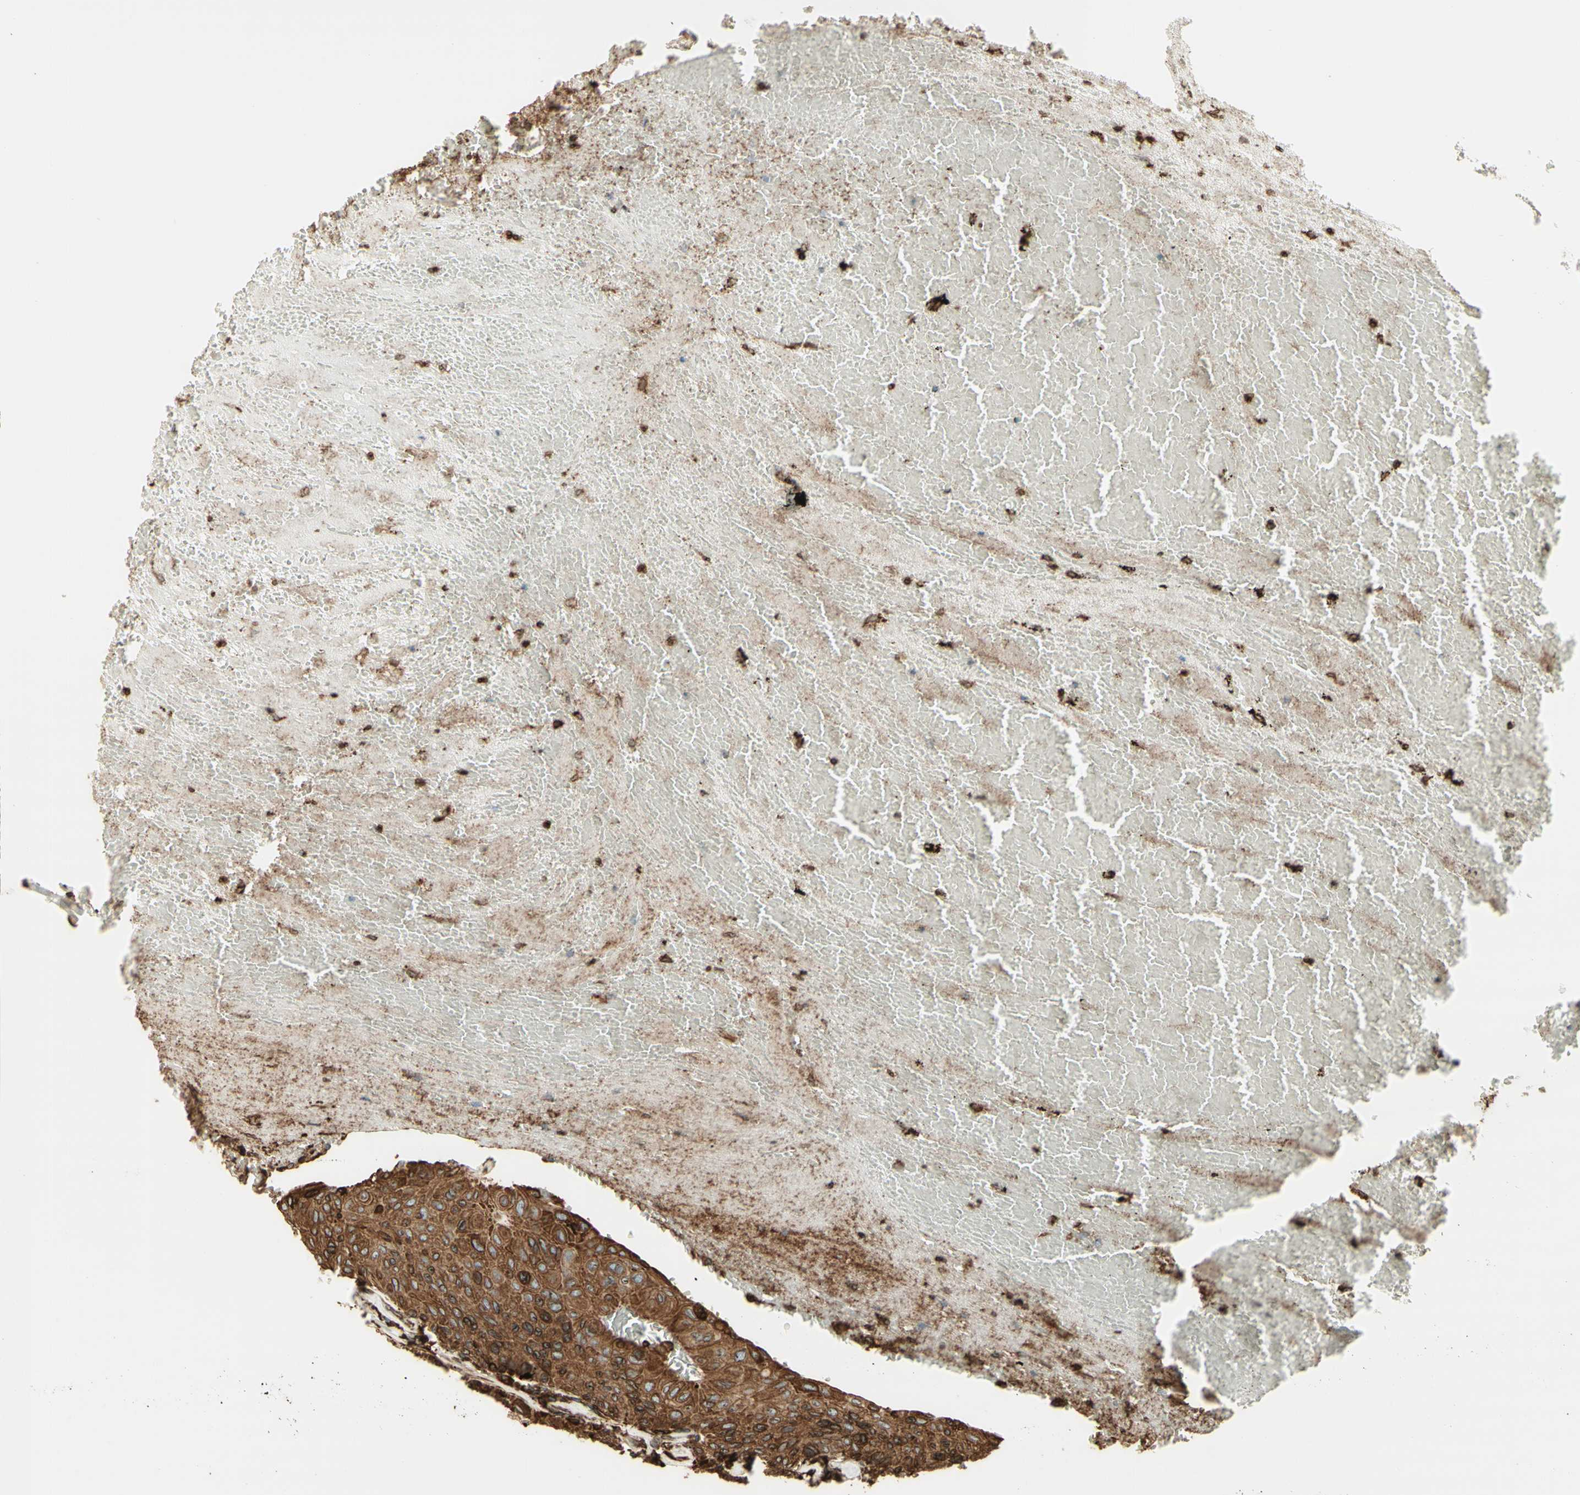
{"staining": {"intensity": "moderate", "quantity": ">75%", "location": "cytoplasmic/membranous"}, "tissue": "urothelial cancer", "cell_type": "Tumor cells", "image_type": "cancer", "snomed": [{"axis": "morphology", "description": "Urothelial carcinoma, High grade"}, {"axis": "topography", "description": "Urinary bladder"}], "caption": "Immunohistochemical staining of high-grade urothelial carcinoma displays medium levels of moderate cytoplasmic/membranous positivity in approximately >75% of tumor cells. (DAB = brown stain, brightfield microscopy at high magnification).", "gene": "CANX", "patient": {"sex": "male", "age": 66}}